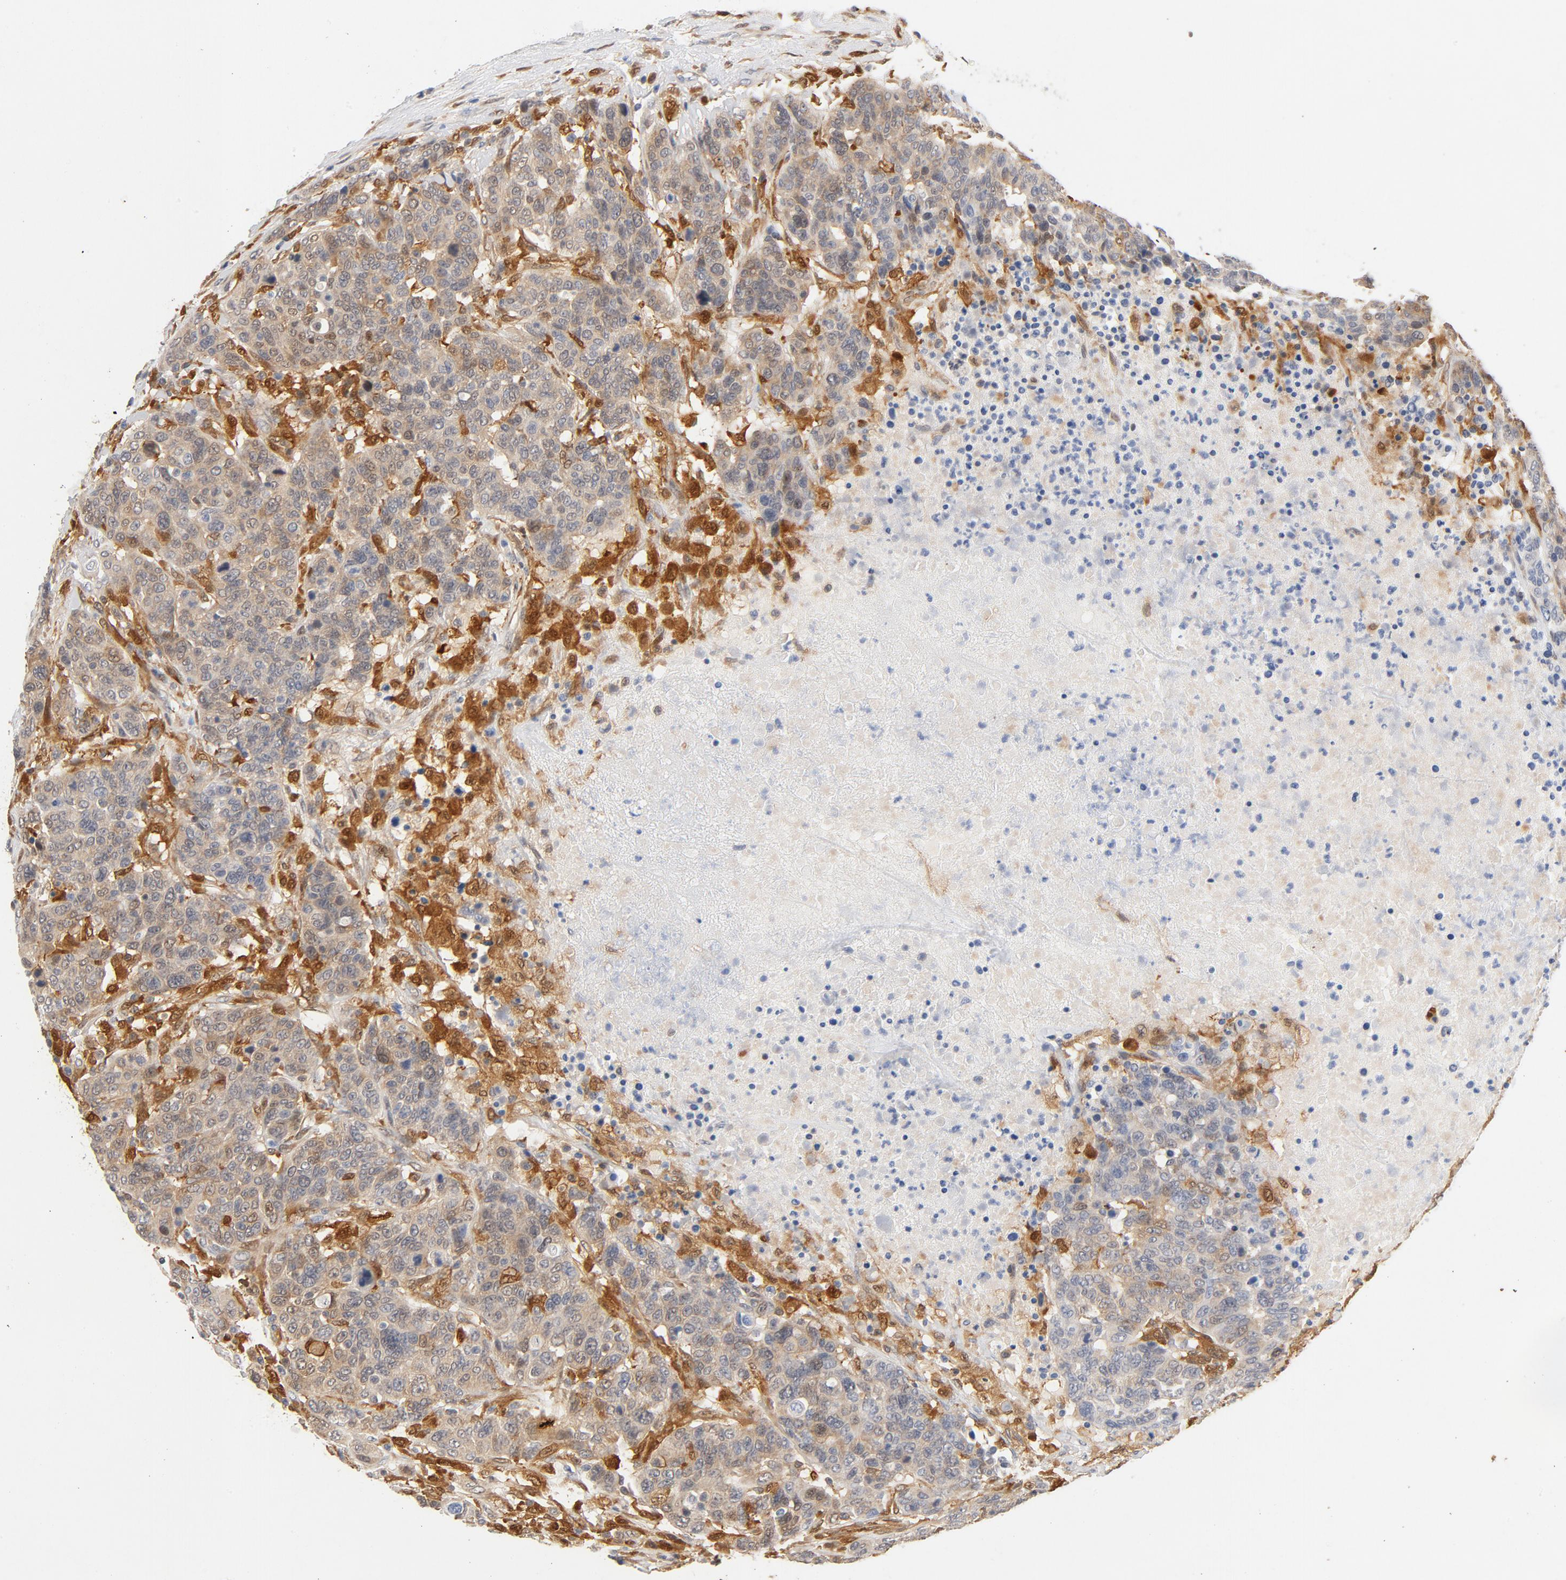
{"staining": {"intensity": "weak", "quantity": "25%-75%", "location": "cytoplasmic/membranous"}, "tissue": "breast cancer", "cell_type": "Tumor cells", "image_type": "cancer", "snomed": [{"axis": "morphology", "description": "Duct carcinoma"}, {"axis": "topography", "description": "Breast"}], "caption": "Tumor cells reveal weak cytoplasmic/membranous expression in approximately 25%-75% of cells in breast cancer (invasive ductal carcinoma).", "gene": "STAT1", "patient": {"sex": "female", "age": 37}}